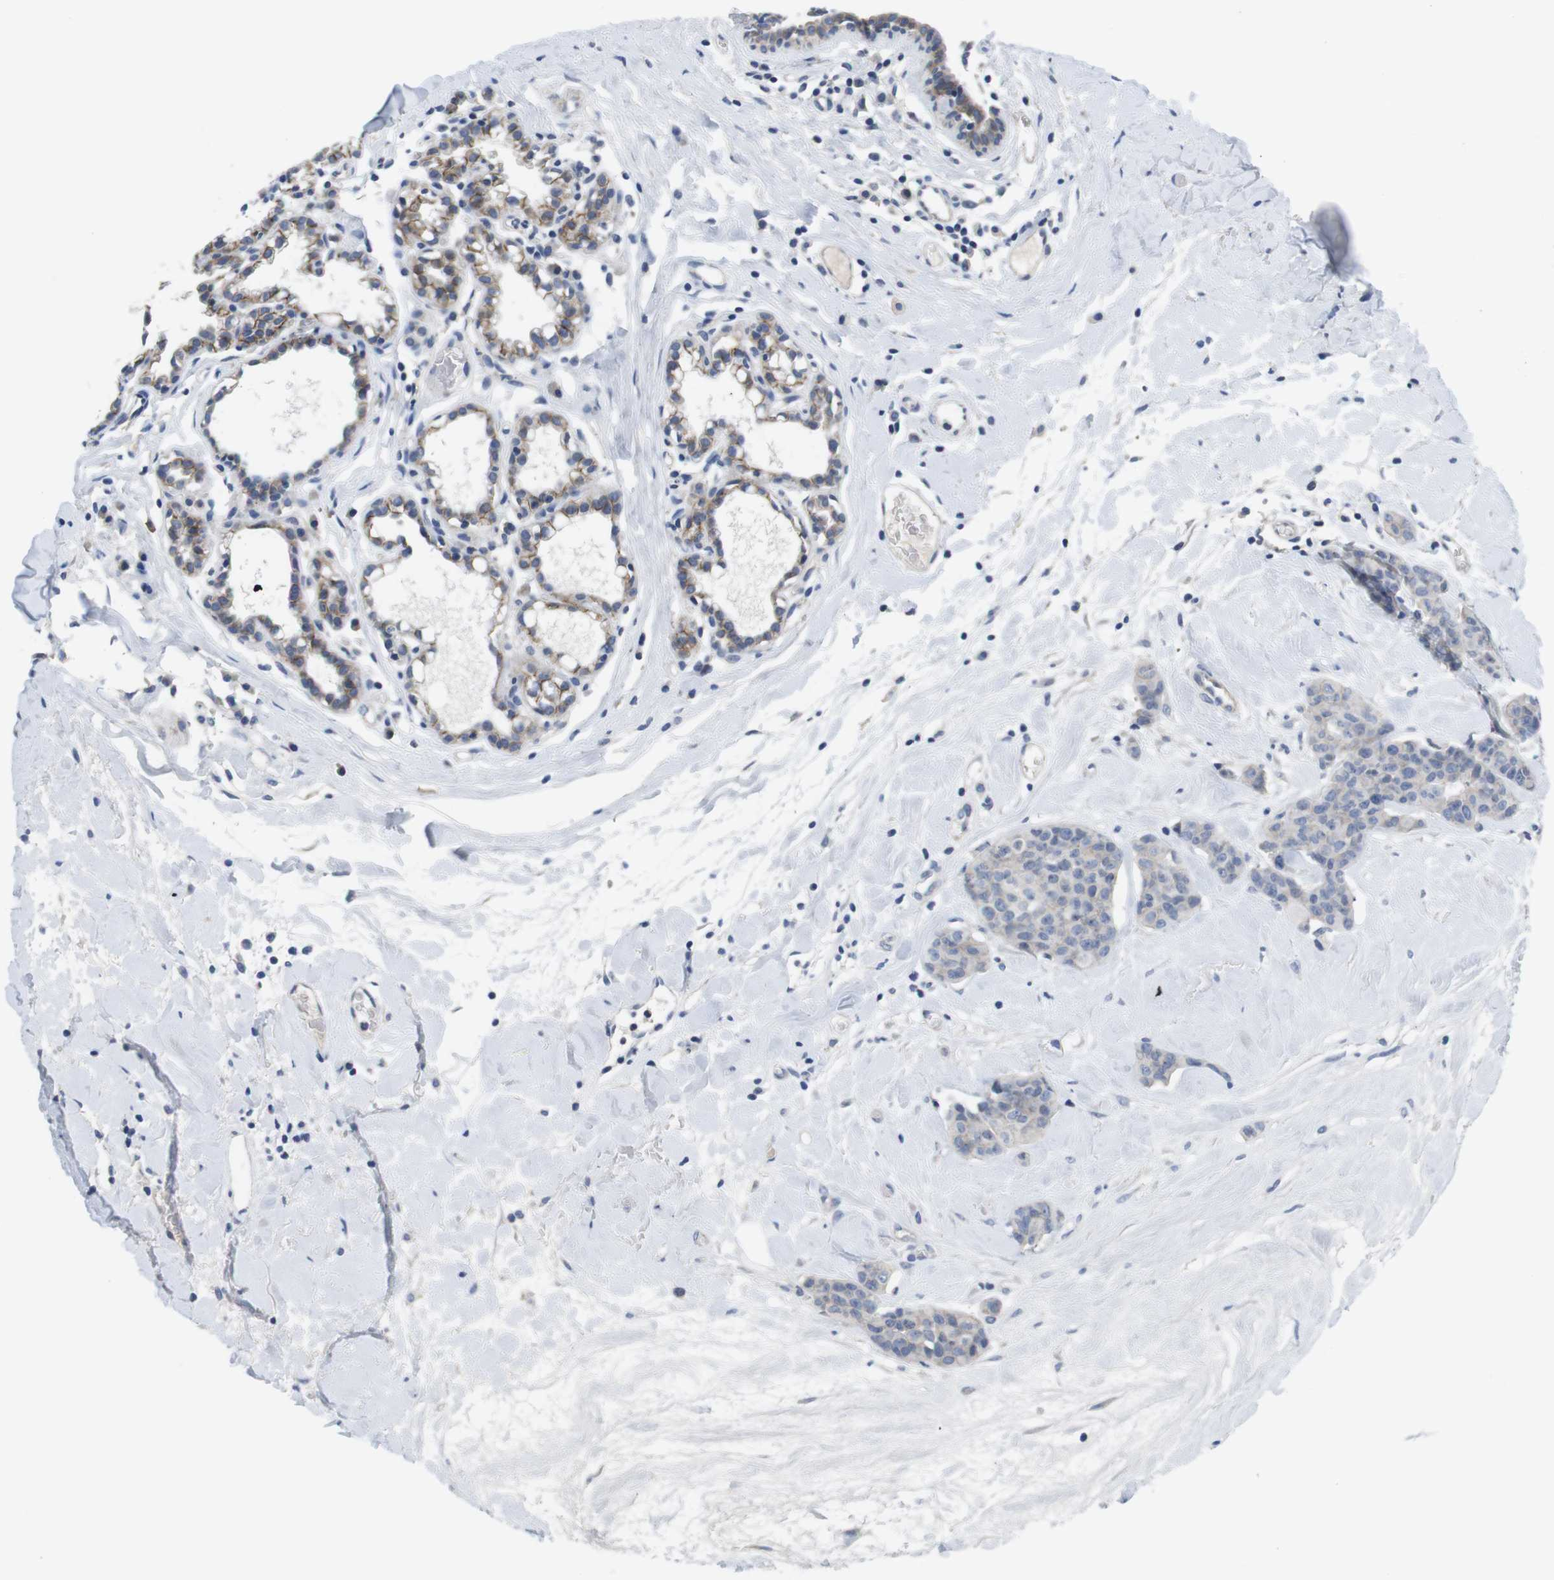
{"staining": {"intensity": "moderate", "quantity": ">75%", "location": "cytoplasmic/membranous"}, "tissue": "breast cancer", "cell_type": "Tumor cells", "image_type": "cancer", "snomed": [{"axis": "morphology", "description": "Normal tissue, NOS"}, {"axis": "morphology", "description": "Duct carcinoma"}, {"axis": "topography", "description": "Breast"}], "caption": "High-power microscopy captured an immunohistochemistry (IHC) histopathology image of intraductal carcinoma (breast), revealing moderate cytoplasmic/membranous positivity in approximately >75% of tumor cells.", "gene": "SCRIB", "patient": {"sex": "female", "age": 40}}